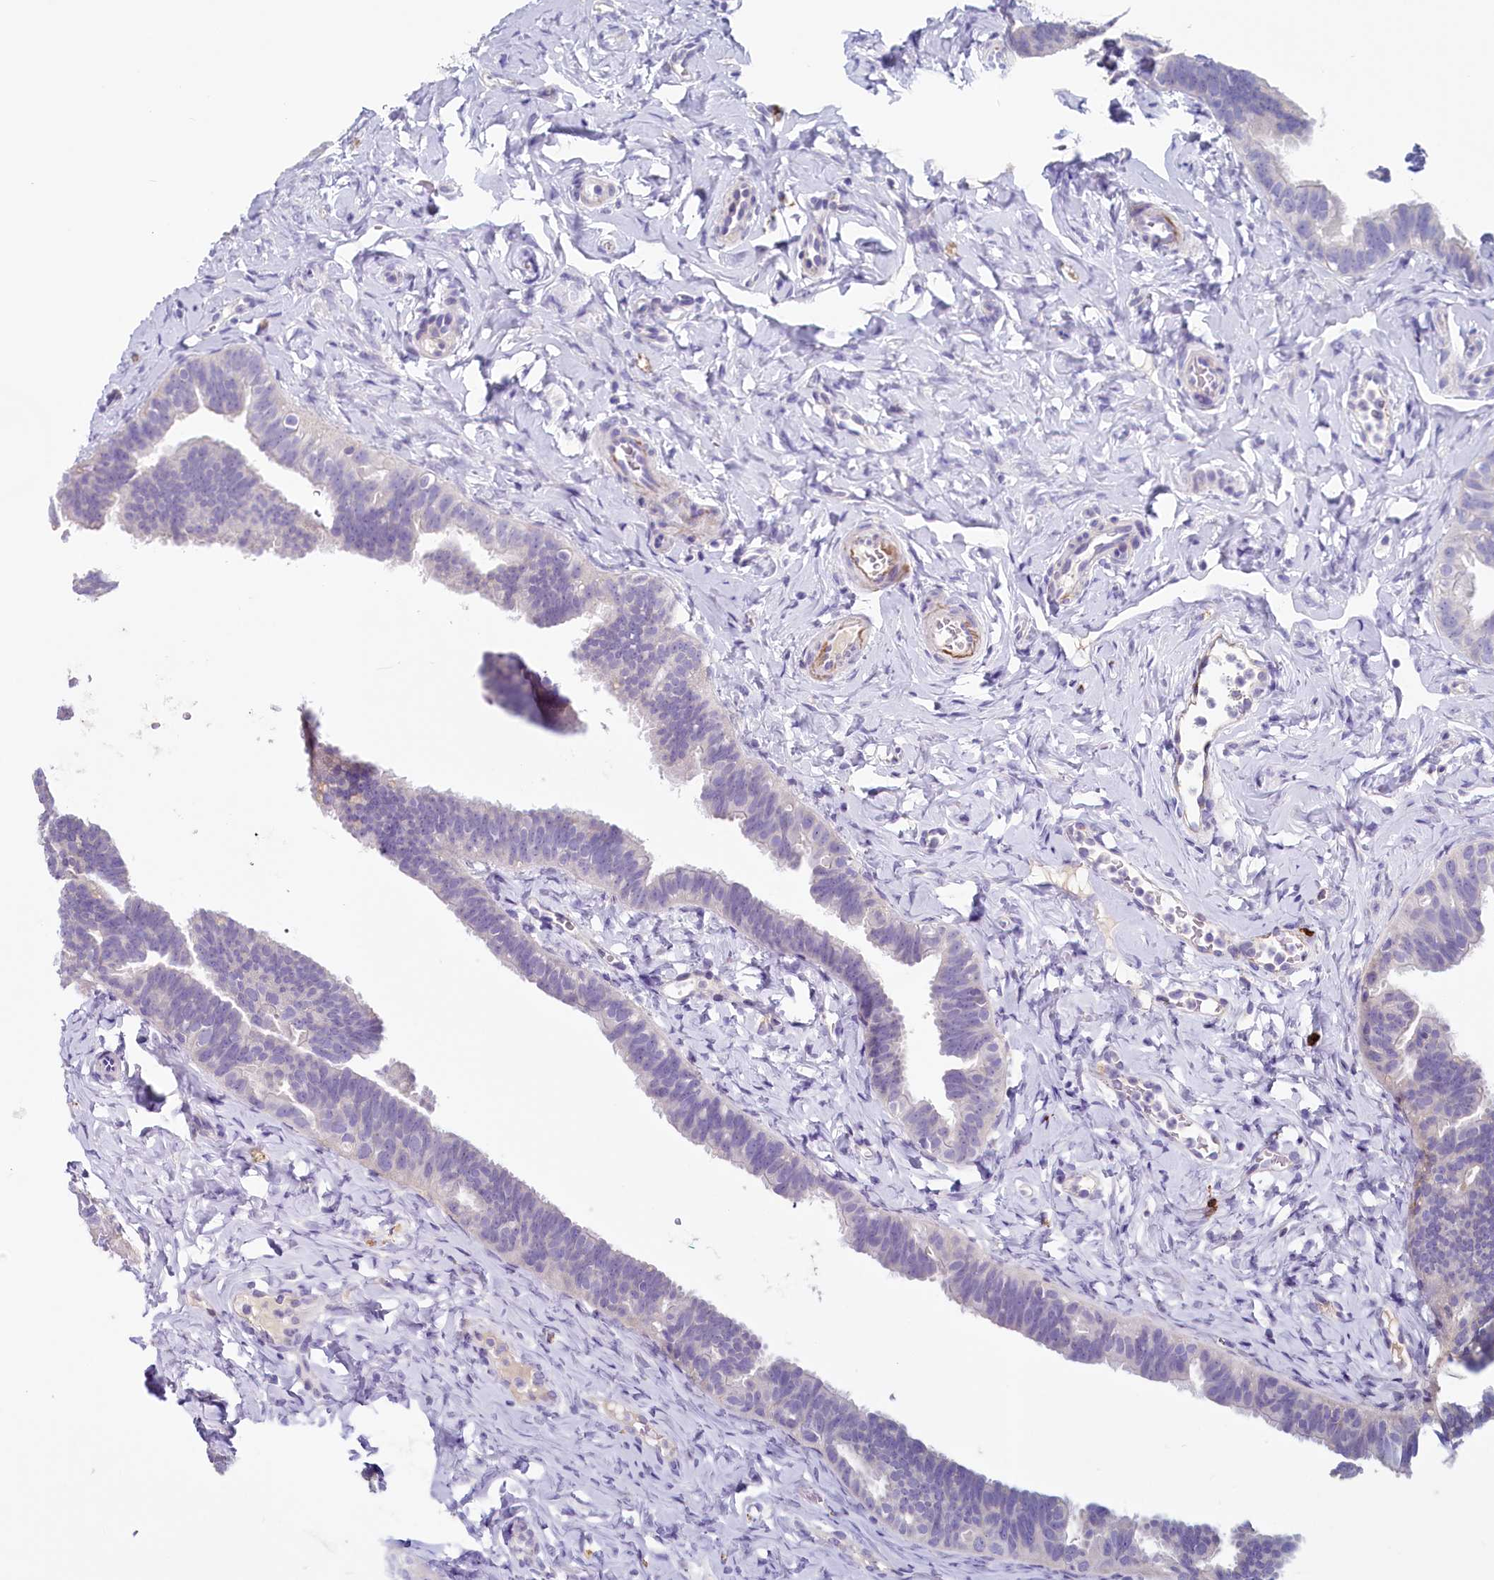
{"staining": {"intensity": "negative", "quantity": "none", "location": "none"}, "tissue": "fallopian tube", "cell_type": "Glandular cells", "image_type": "normal", "snomed": [{"axis": "morphology", "description": "Normal tissue, NOS"}, {"axis": "topography", "description": "Fallopian tube"}], "caption": "Protein analysis of unremarkable fallopian tube reveals no significant positivity in glandular cells. The staining was performed using DAB to visualize the protein expression in brown, while the nuclei were stained in blue with hematoxylin (Magnification: 20x).", "gene": "INSC", "patient": {"sex": "female", "age": 65}}